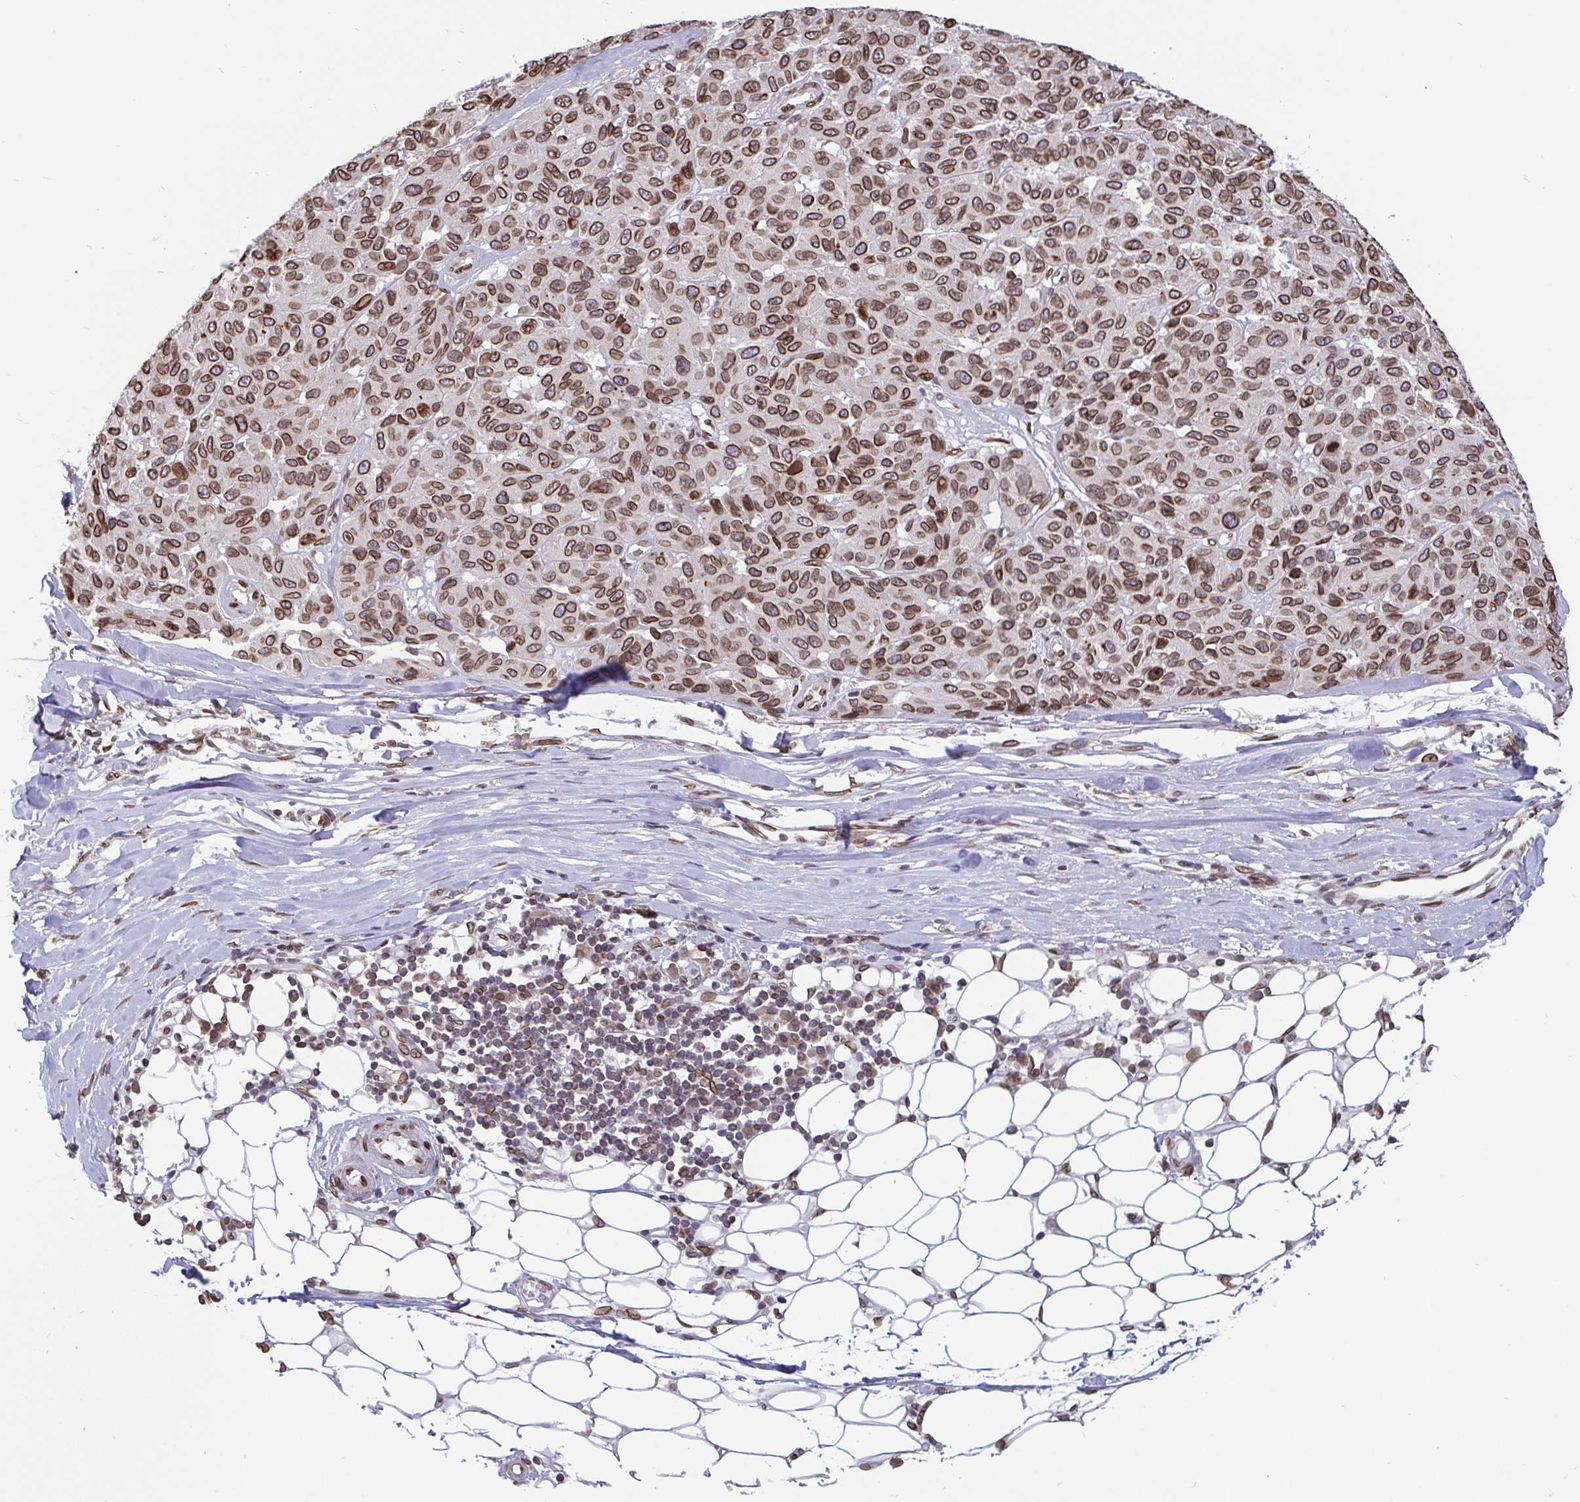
{"staining": {"intensity": "strong", "quantity": ">75%", "location": "cytoplasmic/membranous,nuclear"}, "tissue": "melanoma", "cell_type": "Tumor cells", "image_type": "cancer", "snomed": [{"axis": "morphology", "description": "Malignant melanoma, NOS"}, {"axis": "topography", "description": "Skin"}], "caption": "Immunohistochemical staining of melanoma demonstrates strong cytoplasmic/membranous and nuclear protein staining in about >75% of tumor cells.", "gene": "EMD", "patient": {"sex": "female", "age": 66}}